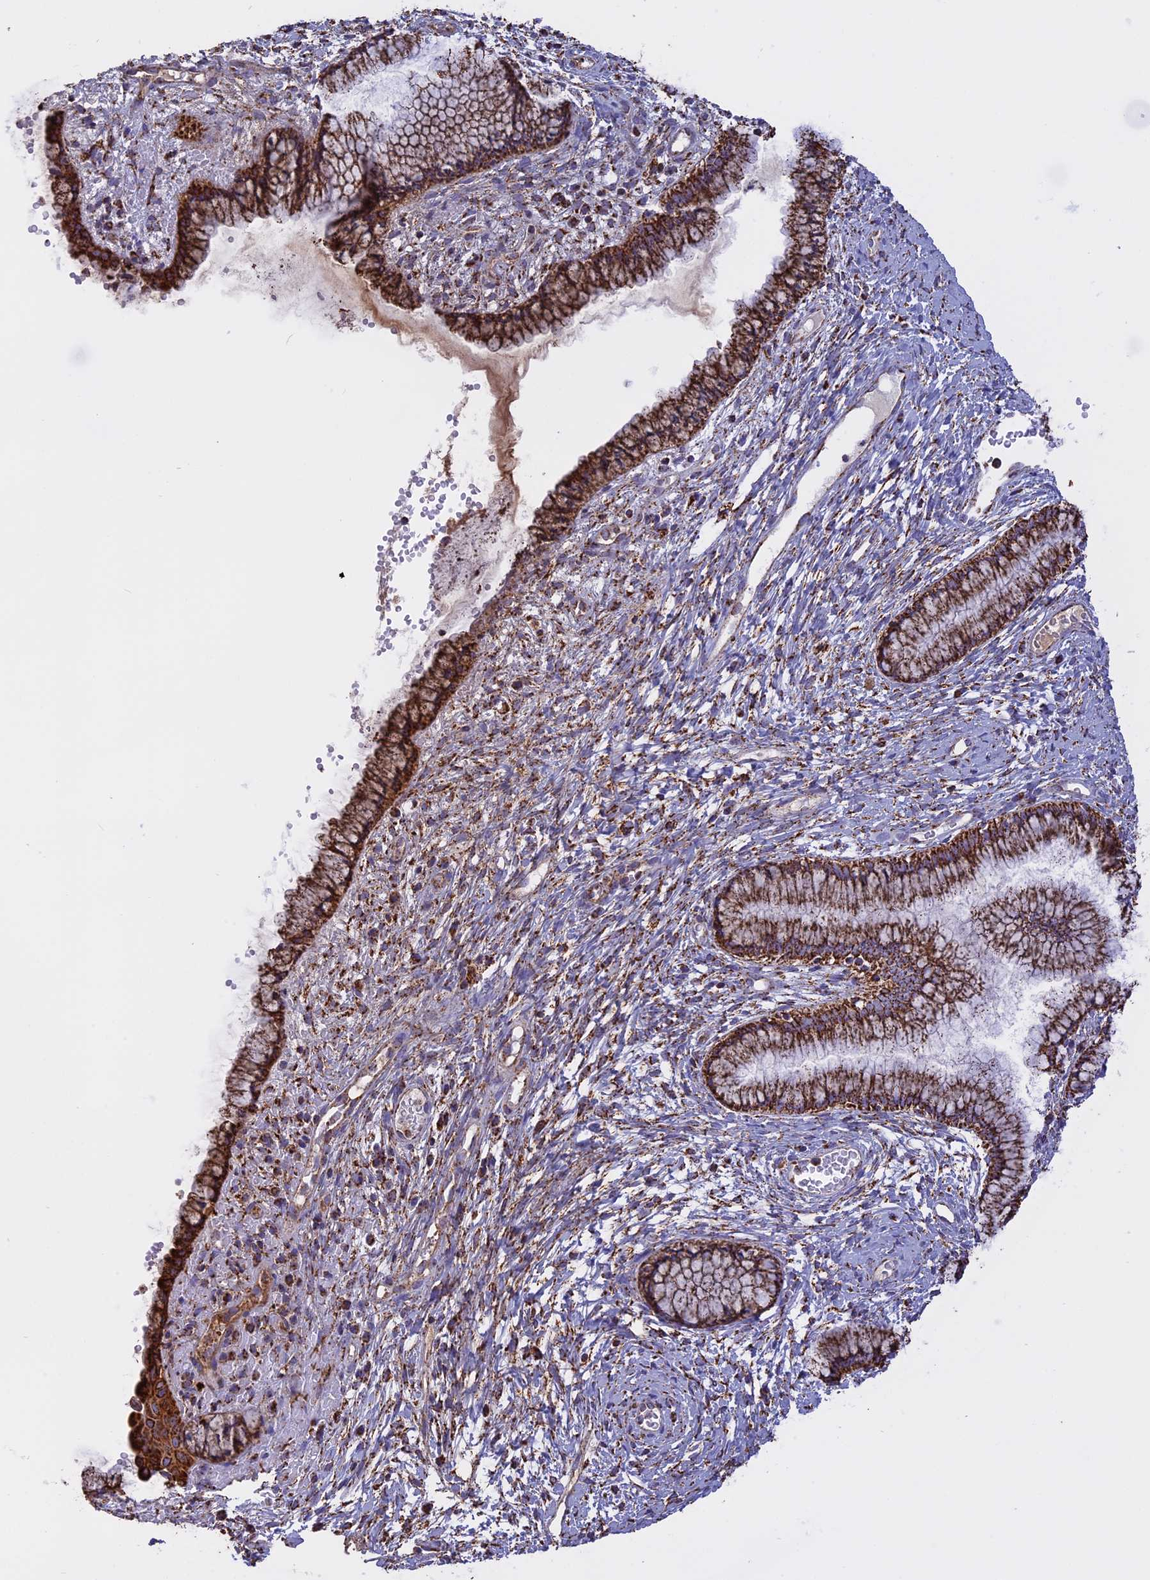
{"staining": {"intensity": "strong", "quantity": ">75%", "location": "cytoplasmic/membranous"}, "tissue": "cervix", "cell_type": "Glandular cells", "image_type": "normal", "snomed": [{"axis": "morphology", "description": "Normal tissue, NOS"}, {"axis": "topography", "description": "Cervix"}], "caption": "Approximately >75% of glandular cells in normal cervix reveal strong cytoplasmic/membranous protein positivity as visualized by brown immunohistochemical staining.", "gene": "KCNG1", "patient": {"sex": "female", "age": 42}}